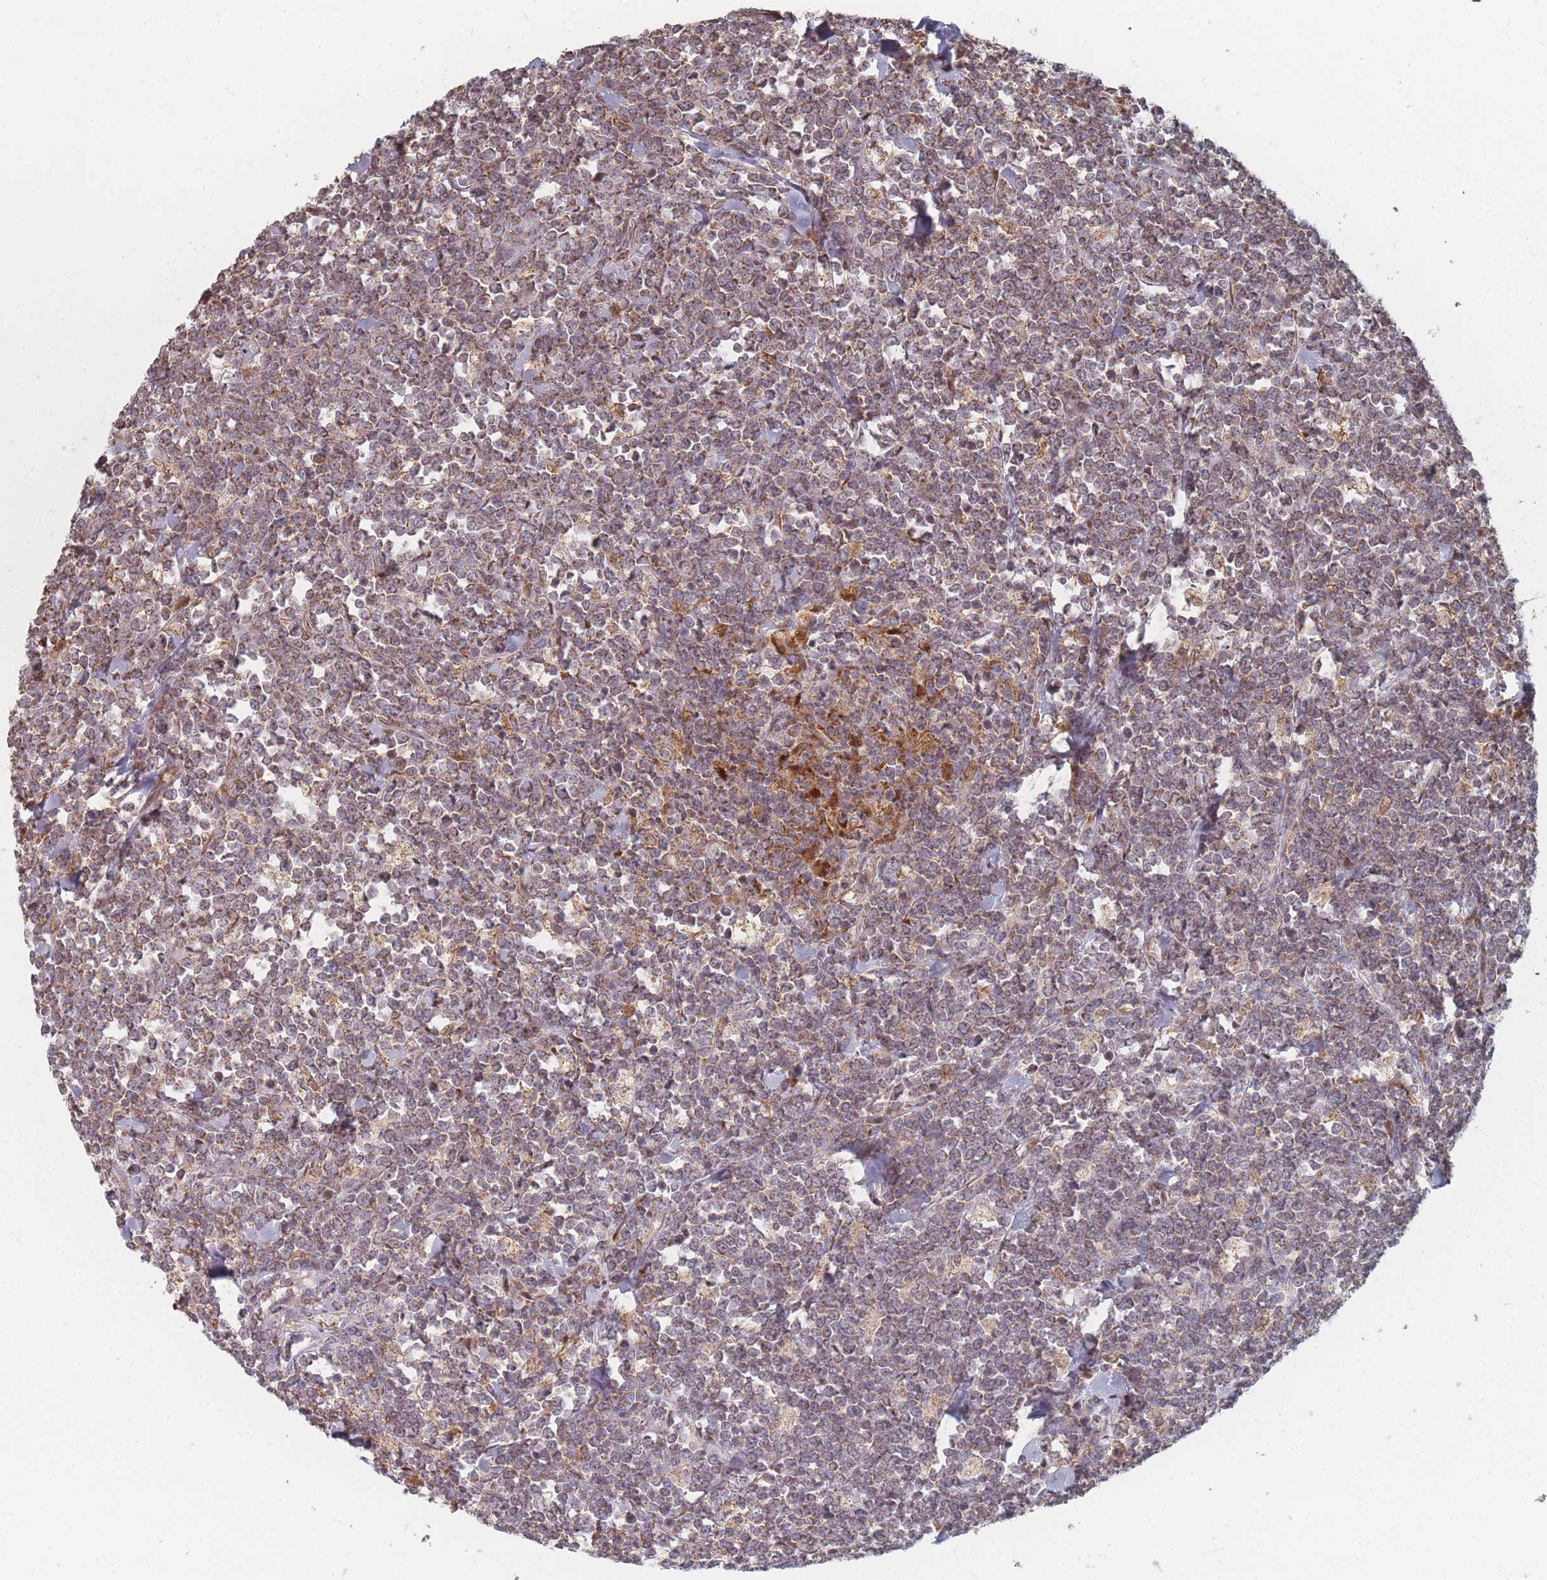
{"staining": {"intensity": "moderate", "quantity": ">75%", "location": "cytoplasmic/membranous"}, "tissue": "lymphoma", "cell_type": "Tumor cells", "image_type": "cancer", "snomed": [{"axis": "morphology", "description": "Malignant lymphoma, non-Hodgkin's type, High grade"}, {"axis": "topography", "description": "Small intestine"}, {"axis": "topography", "description": "Colon"}], "caption": "Approximately >75% of tumor cells in high-grade malignant lymphoma, non-Hodgkin's type exhibit moderate cytoplasmic/membranous protein positivity as visualized by brown immunohistochemical staining.", "gene": "PSMB3", "patient": {"sex": "male", "age": 8}}